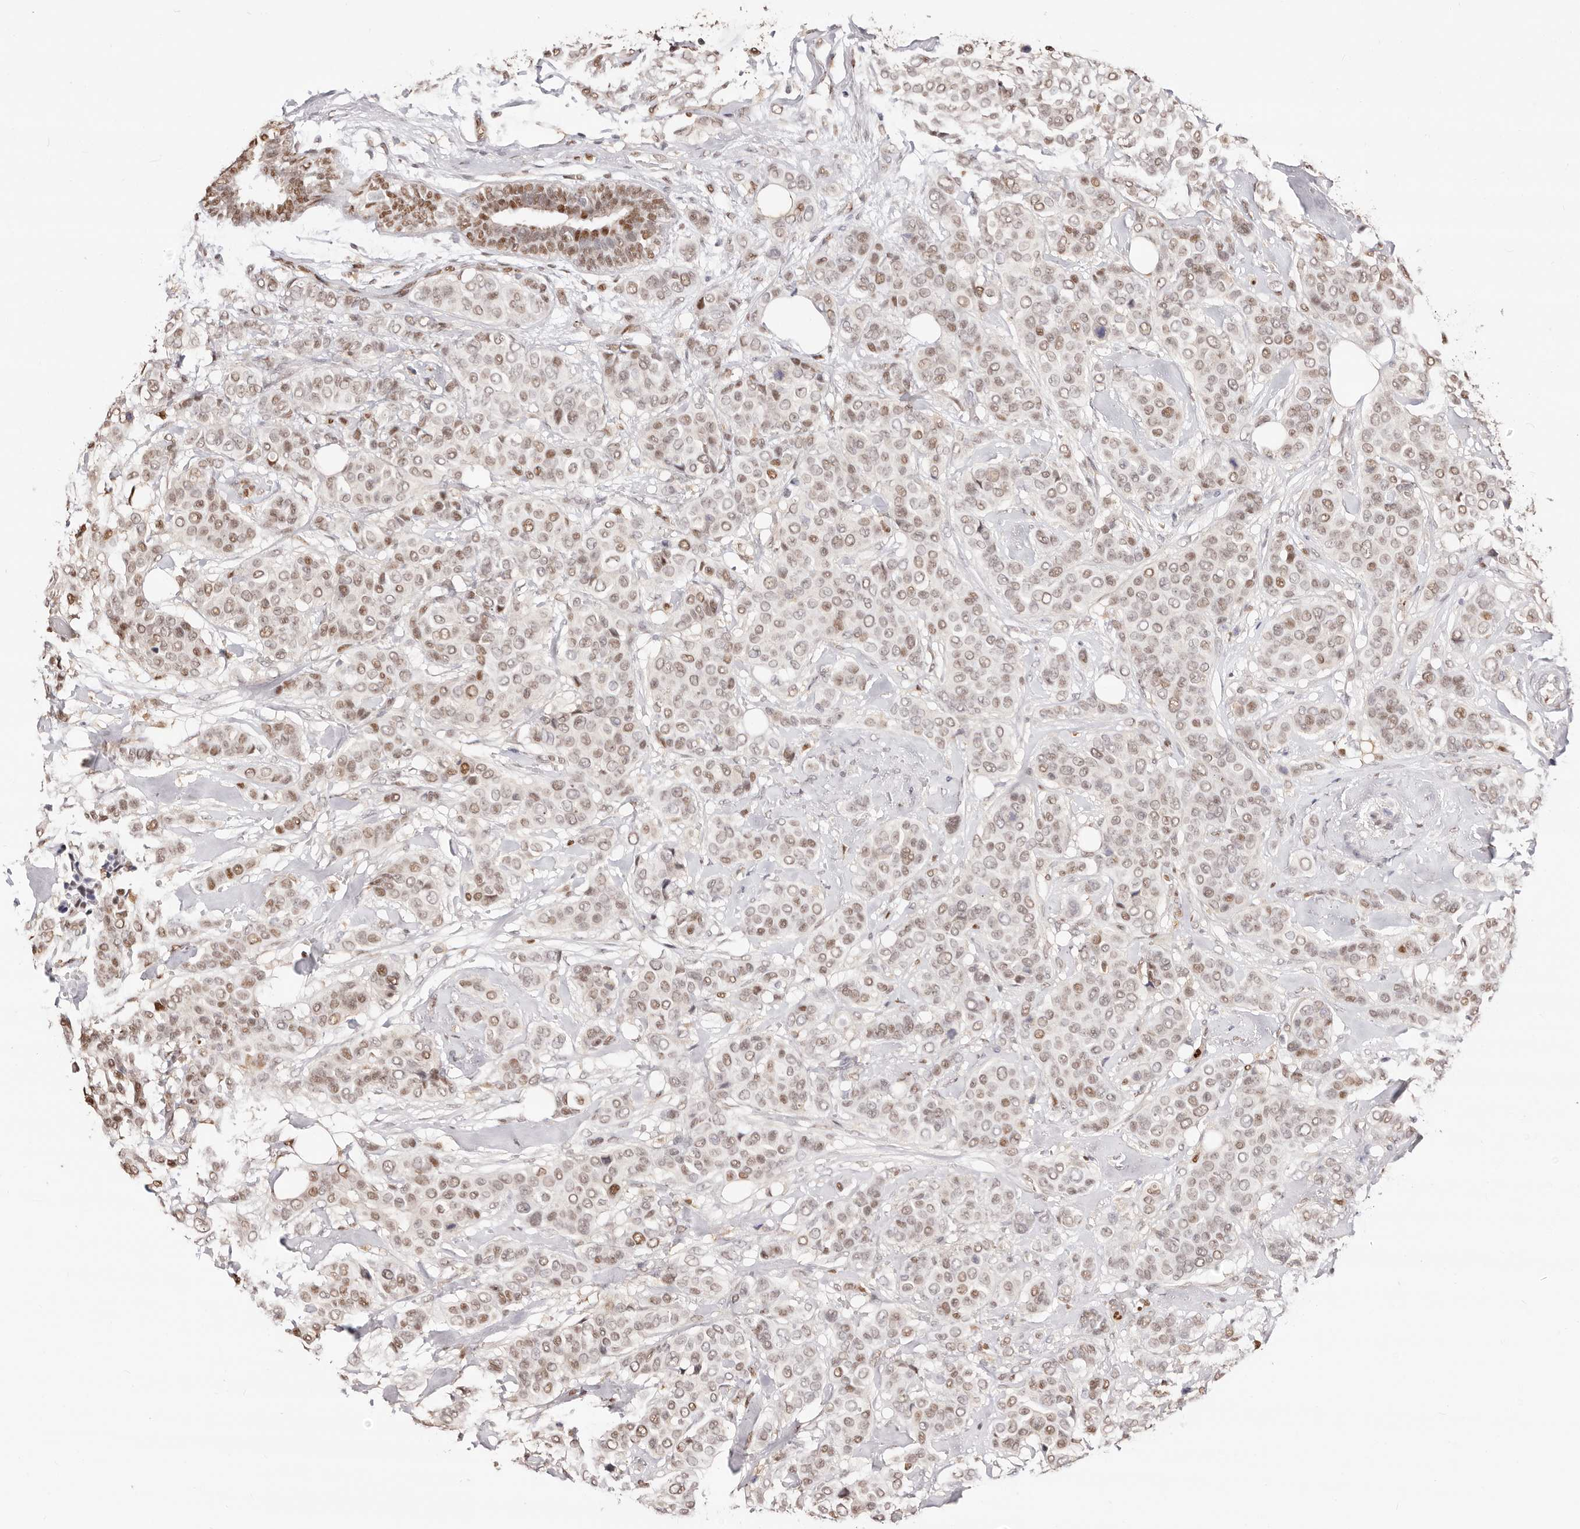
{"staining": {"intensity": "weak", "quantity": ">75%", "location": "nuclear"}, "tissue": "breast cancer", "cell_type": "Tumor cells", "image_type": "cancer", "snomed": [{"axis": "morphology", "description": "Lobular carcinoma"}, {"axis": "topography", "description": "Breast"}], "caption": "Protein expression analysis of human breast cancer reveals weak nuclear staining in about >75% of tumor cells.", "gene": "TKT", "patient": {"sex": "female", "age": 51}}